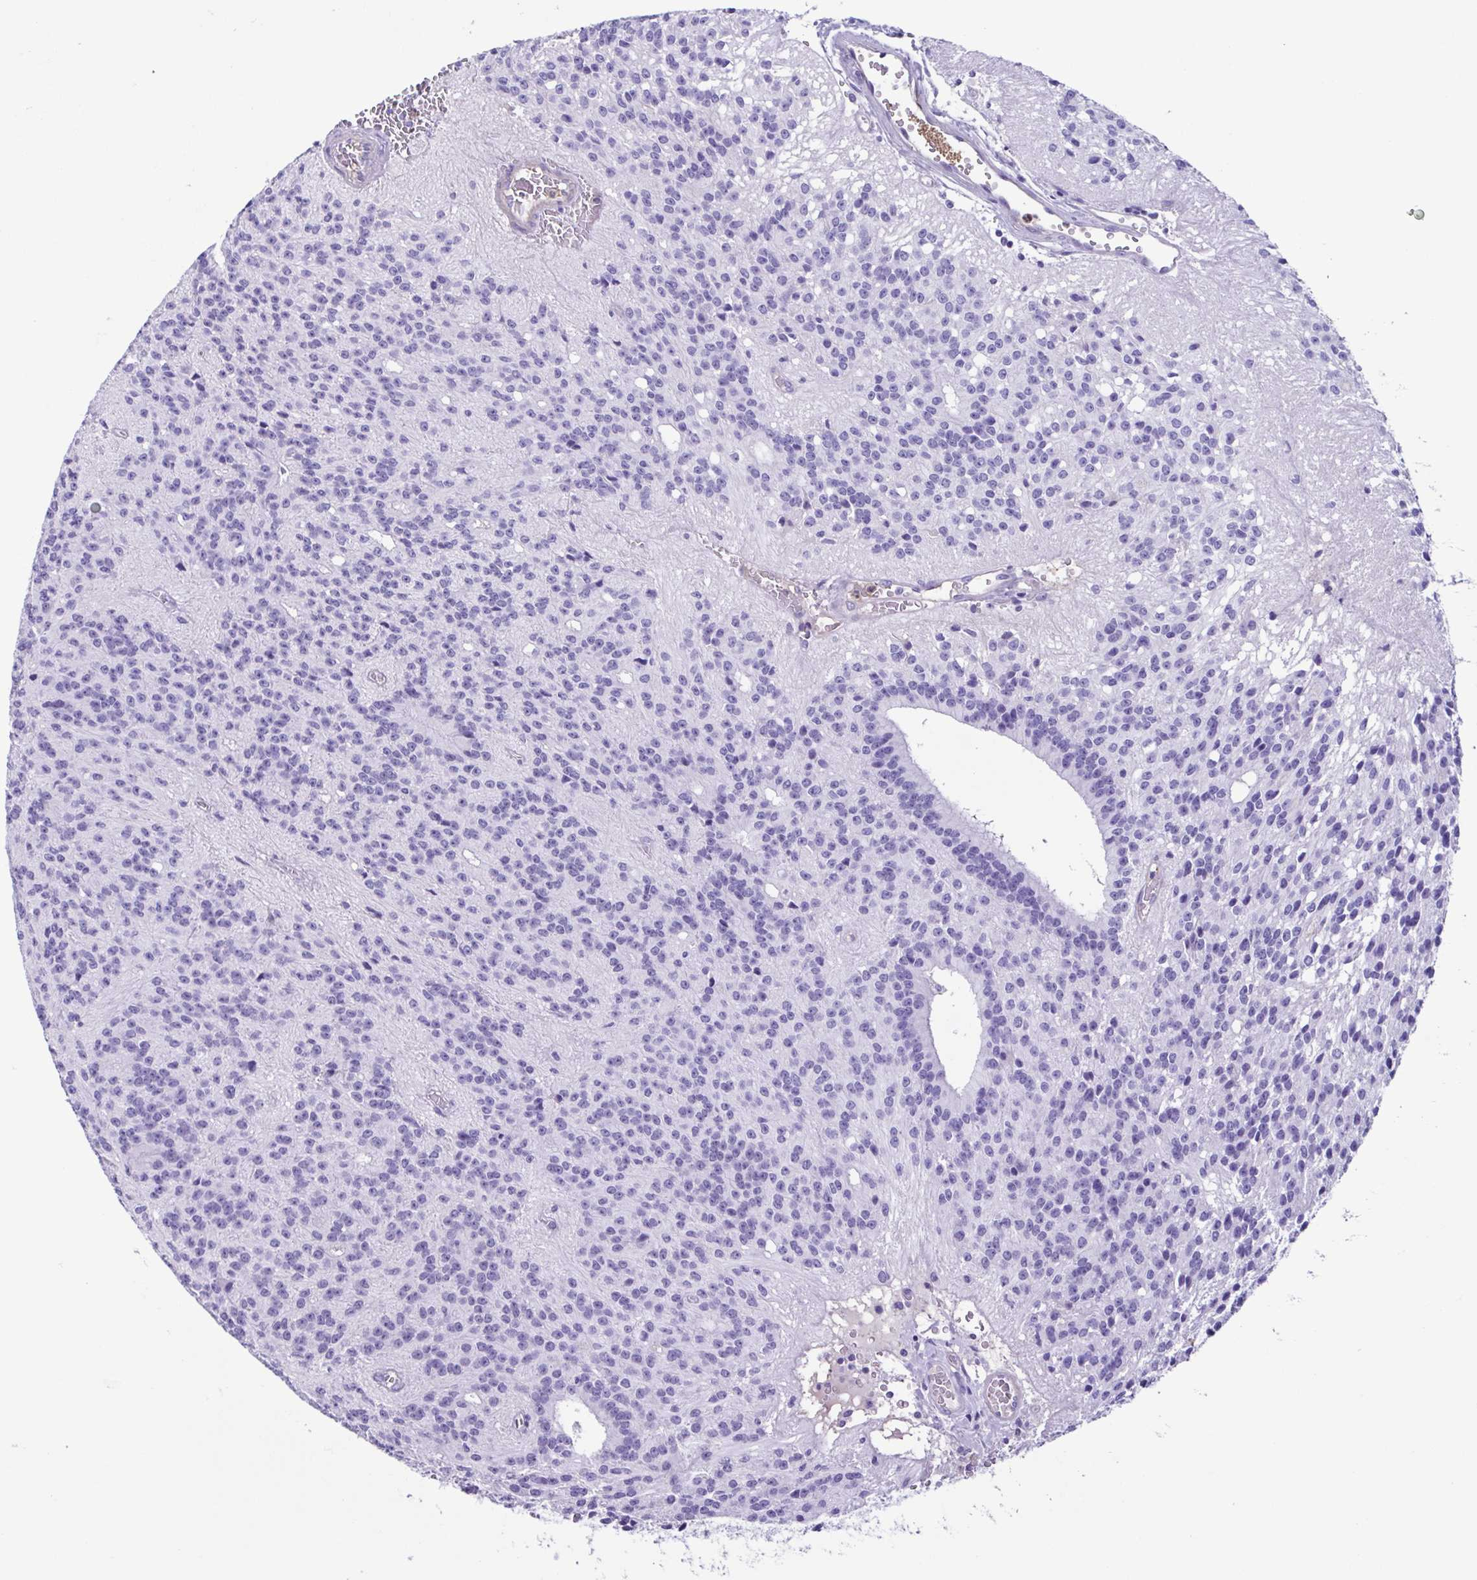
{"staining": {"intensity": "negative", "quantity": "none", "location": "none"}, "tissue": "glioma", "cell_type": "Tumor cells", "image_type": "cancer", "snomed": [{"axis": "morphology", "description": "Glioma, malignant, Low grade"}, {"axis": "topography", "description": "Brain"}], "caption": "DAB (3,3'-diaminobenzidine) immunohistochemical staining of malignant glioma (low-grade) displays no significant staining in tumor cells.", "gene": "CYP11B1", "patient": {"sex": "male", "age": 31}}